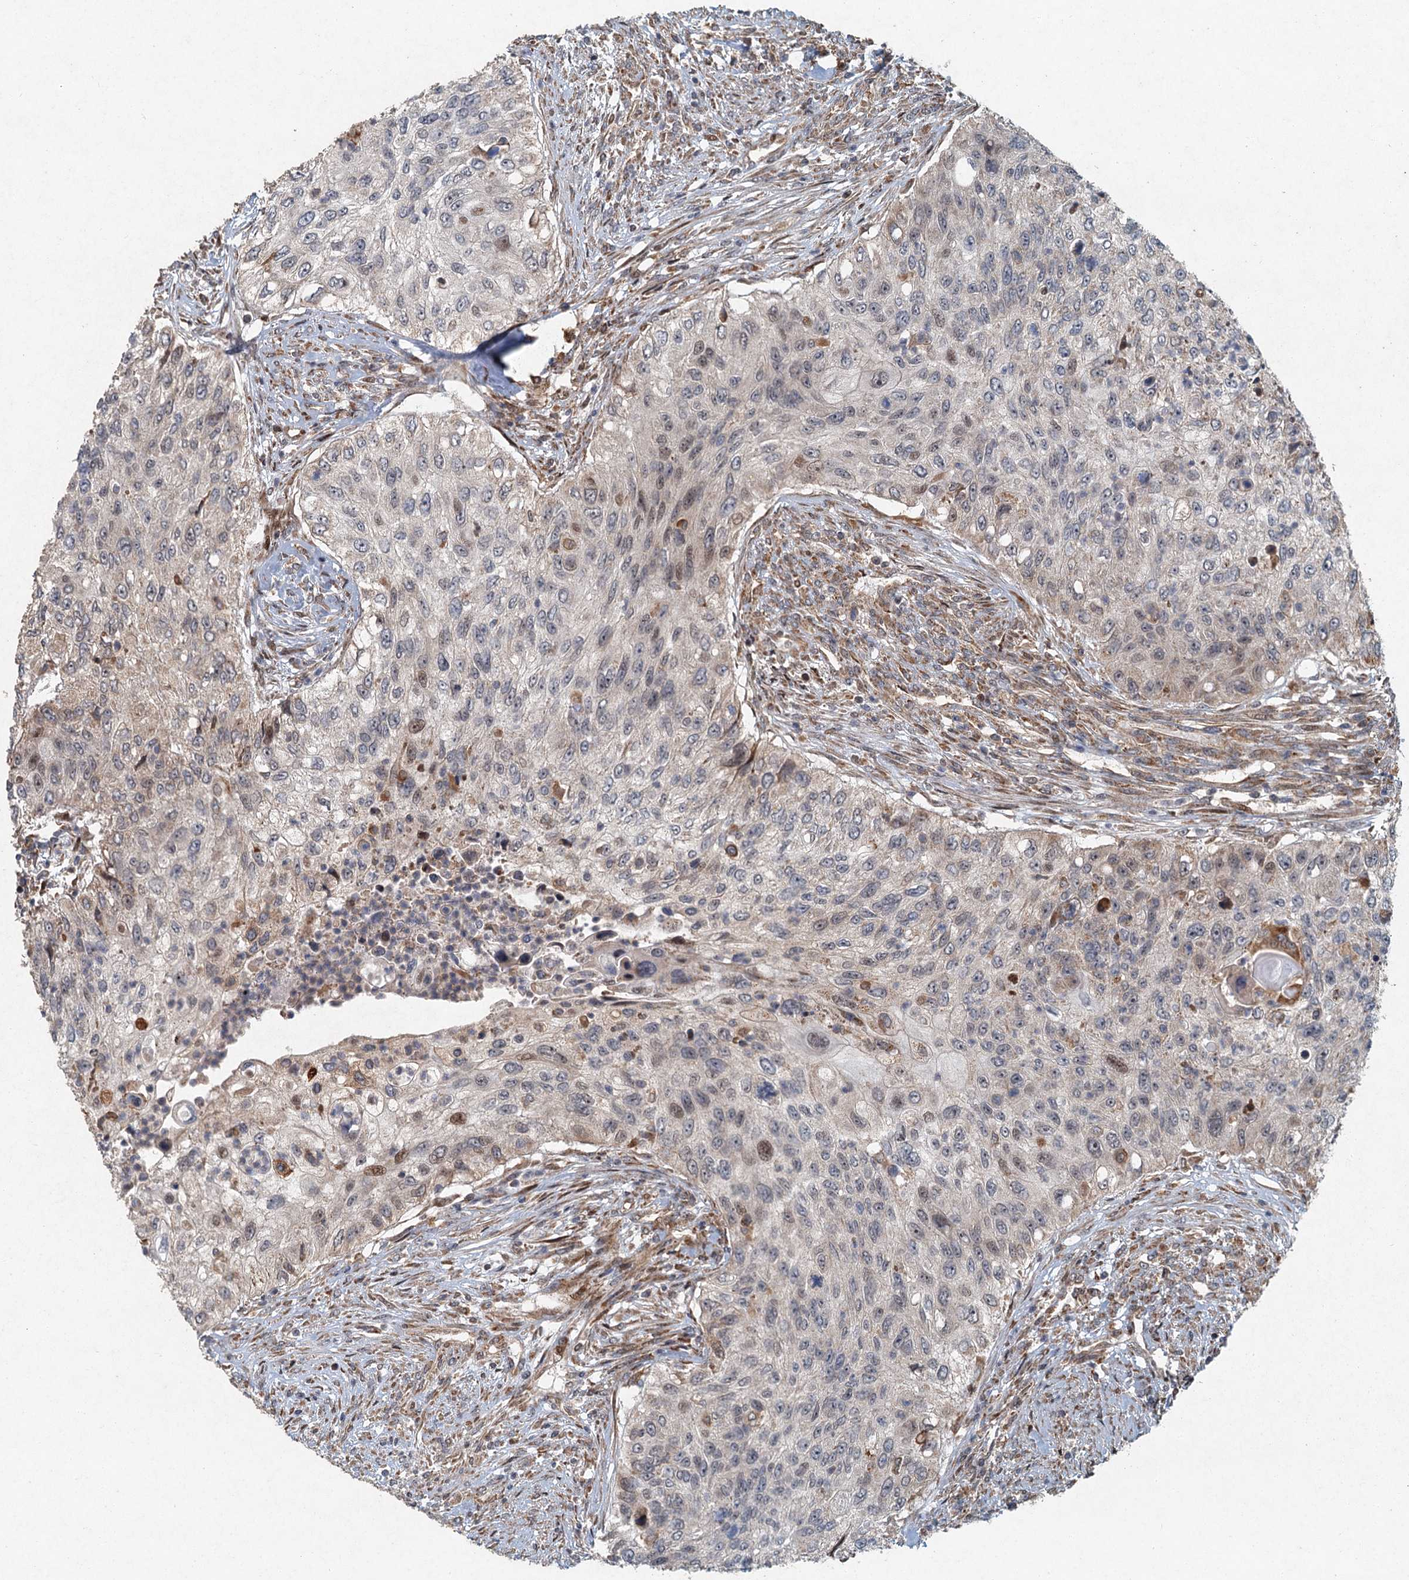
{"staining": {"intensity": "moderate", "quantity": "<25%", "location": "cytoplasmic/membranous,nuclear"}, "tissue": "urothelial cancer", "cell_type": "Tumor cells", "image_type": "cancer", "snomed": [{"axis": "morphology", "description": "Urothelial carcinoma, High grade"}, {"axis": "topography", "description": "Urinary bladder"}], "caption": "Urothelial cancer tissue exhibits moderate cytoplasmic/membranous and nuclear staining in approximately <25% of tumor cells, visualized by immunohistochemistry. (DAB = brown stain, brightfield microscopy at high magnification).", "gene": "SRPX2", "patient": {"sex": "female", "age": 60}}